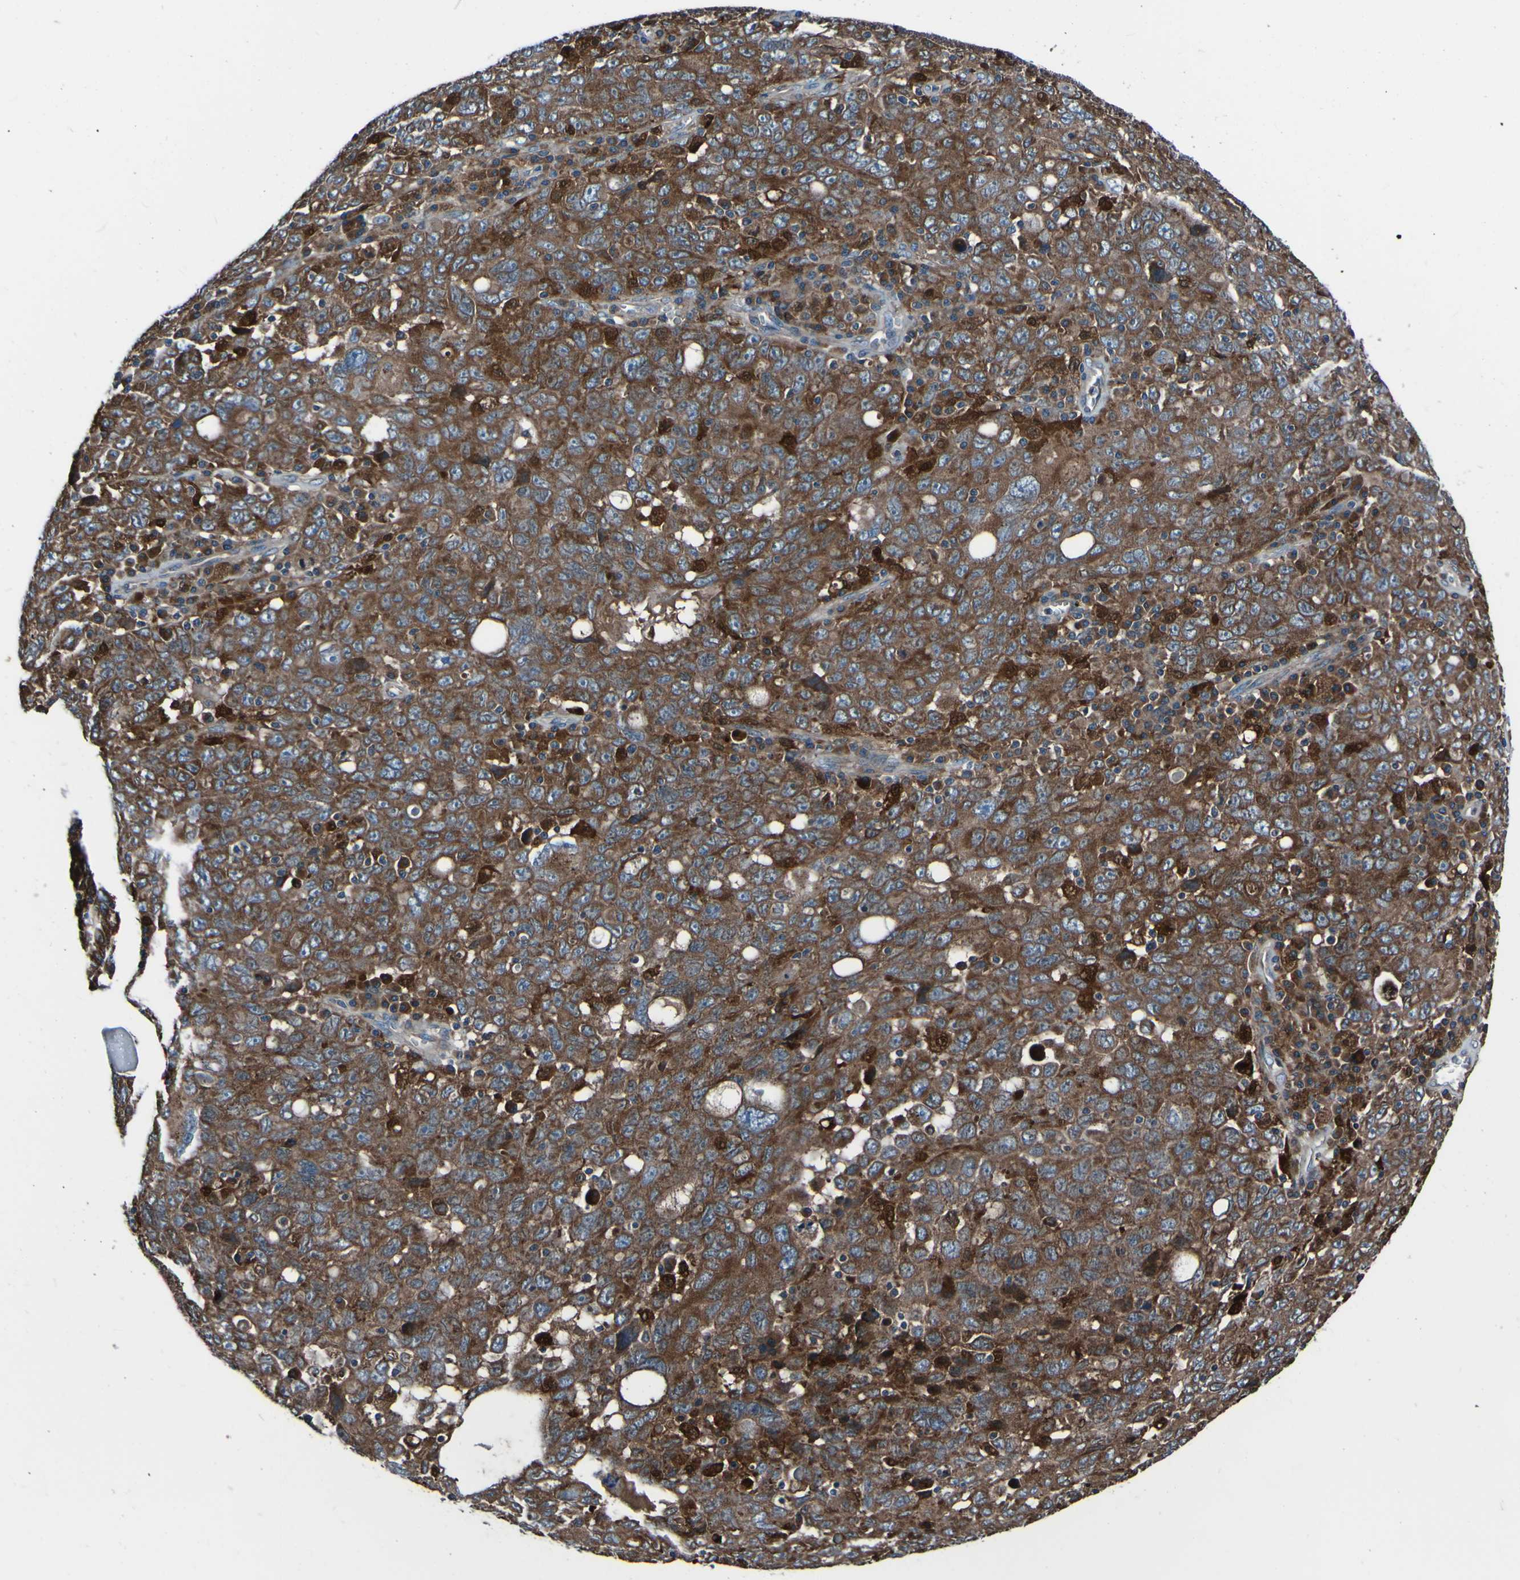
{"staining": {"intensity": "strong", "quantity": ">75%", "location": "cytoplasmic/membranous"}, "tissue": "ovarian cancer", "cell_type": "Tumor cells", "image_type": "cancer", "snomed": [{"axis": "morphology", "description": "Carcinoma, endometroid"}, {"axis": "topography", "description": "Ovary"}], "caption": "This micrograph reveals IHC staining of human ovarian cancer, with high strong cytoplasmic/membranous staining in about >75% of tumor cells.", "gene": "RAB5B", "patient": {"sex": "female", "age": 62}}